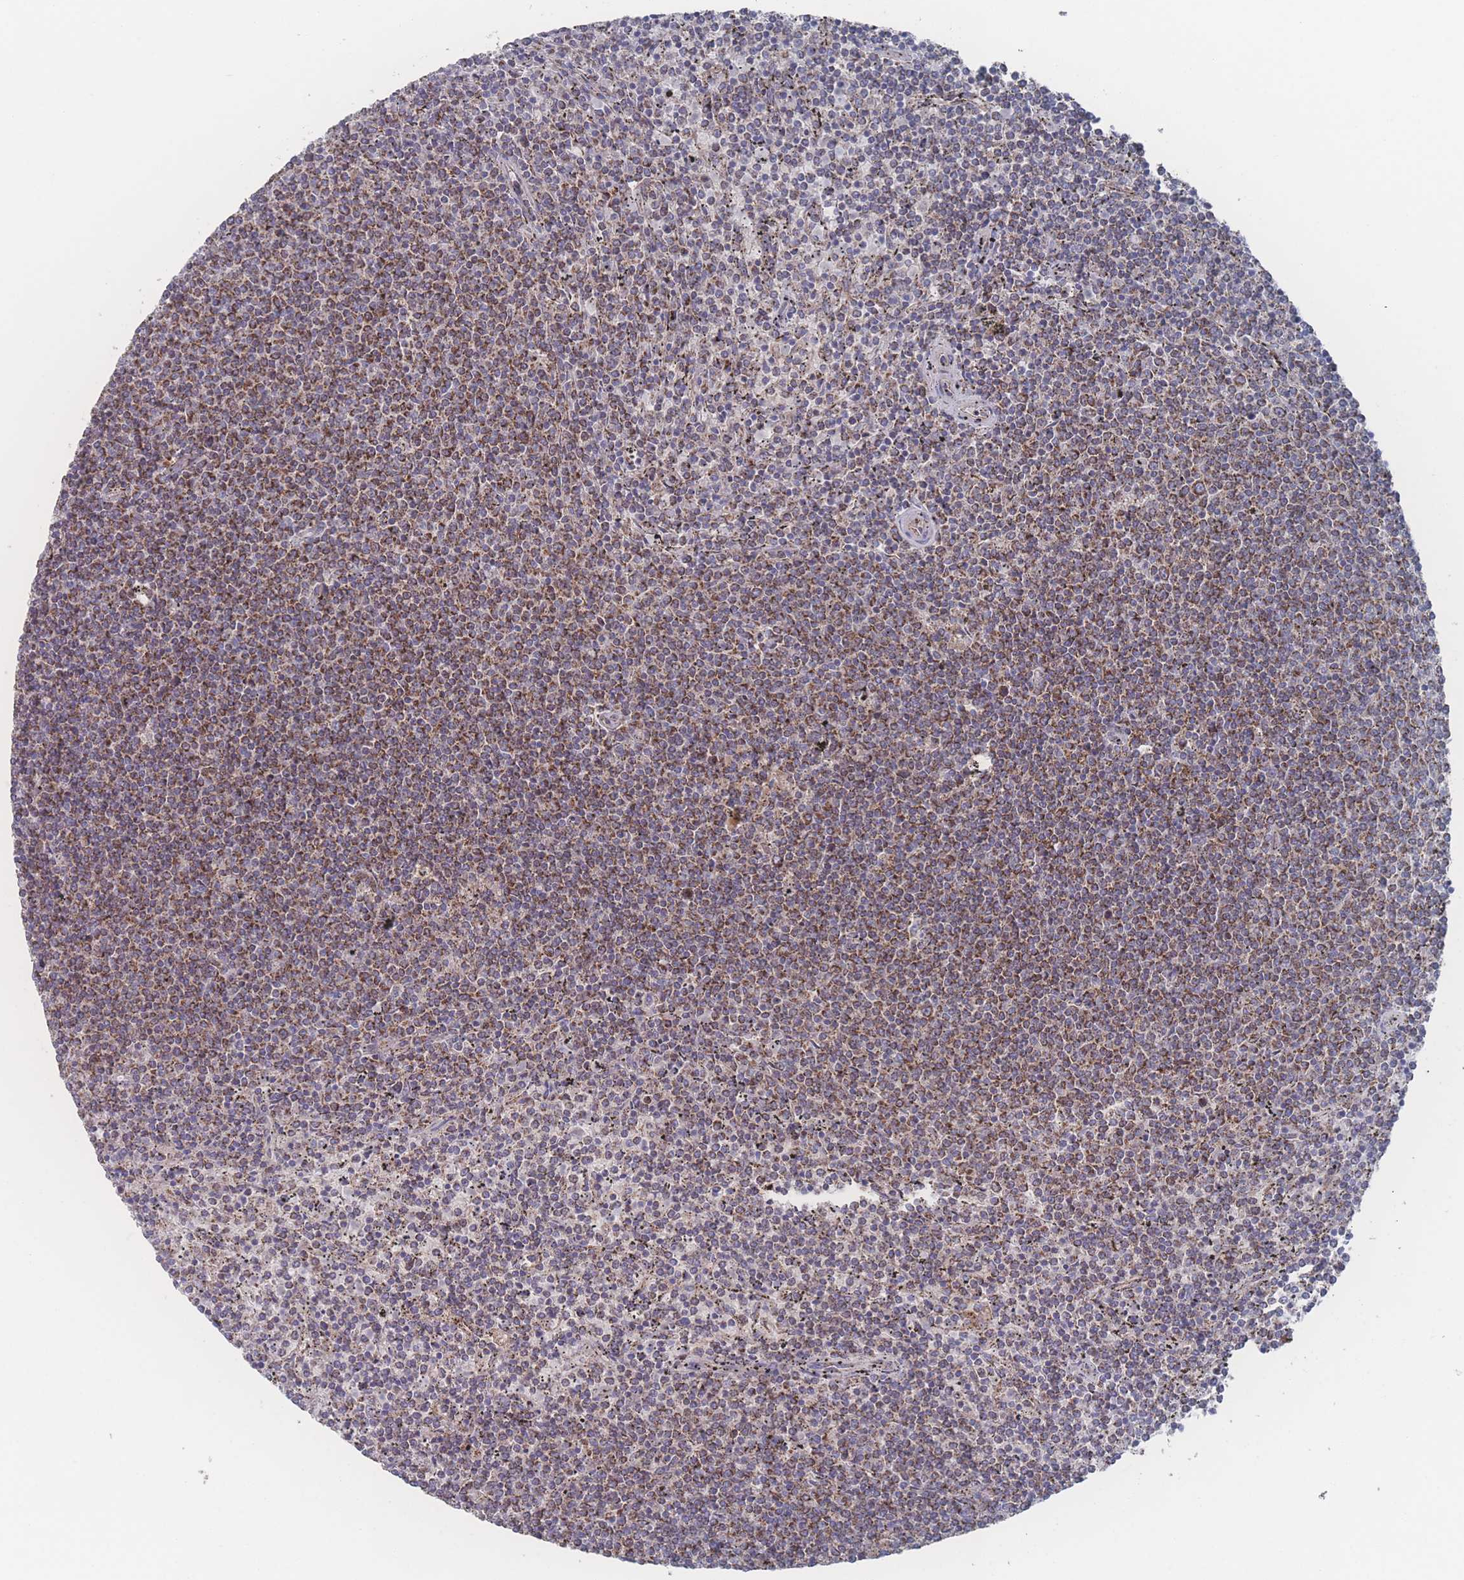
{"staining": {"intensity": "moderate", "quantity": "25%-75%", "location": "cytoplasmic/membranous"}, "tissue": "lymphoma", "cell_type": "Tumor cells", "image_type": "cancer", "snomed": [{"axis": "morphology", "description": "Malignant lymphoma, non-Hodgkin's type, Low grade"}, {"axis": "topography", "description": "Spleen"}], "caption": "Protein analysis of low-grade malignant lymphoma, non-Hodgkin's type tissue reveals moderate cytoplasmic/membranous positivity in approximately 25%-75% of tumor cells.", "gene": "PEX14", "patient": {"sex": "female", "age": 50}}